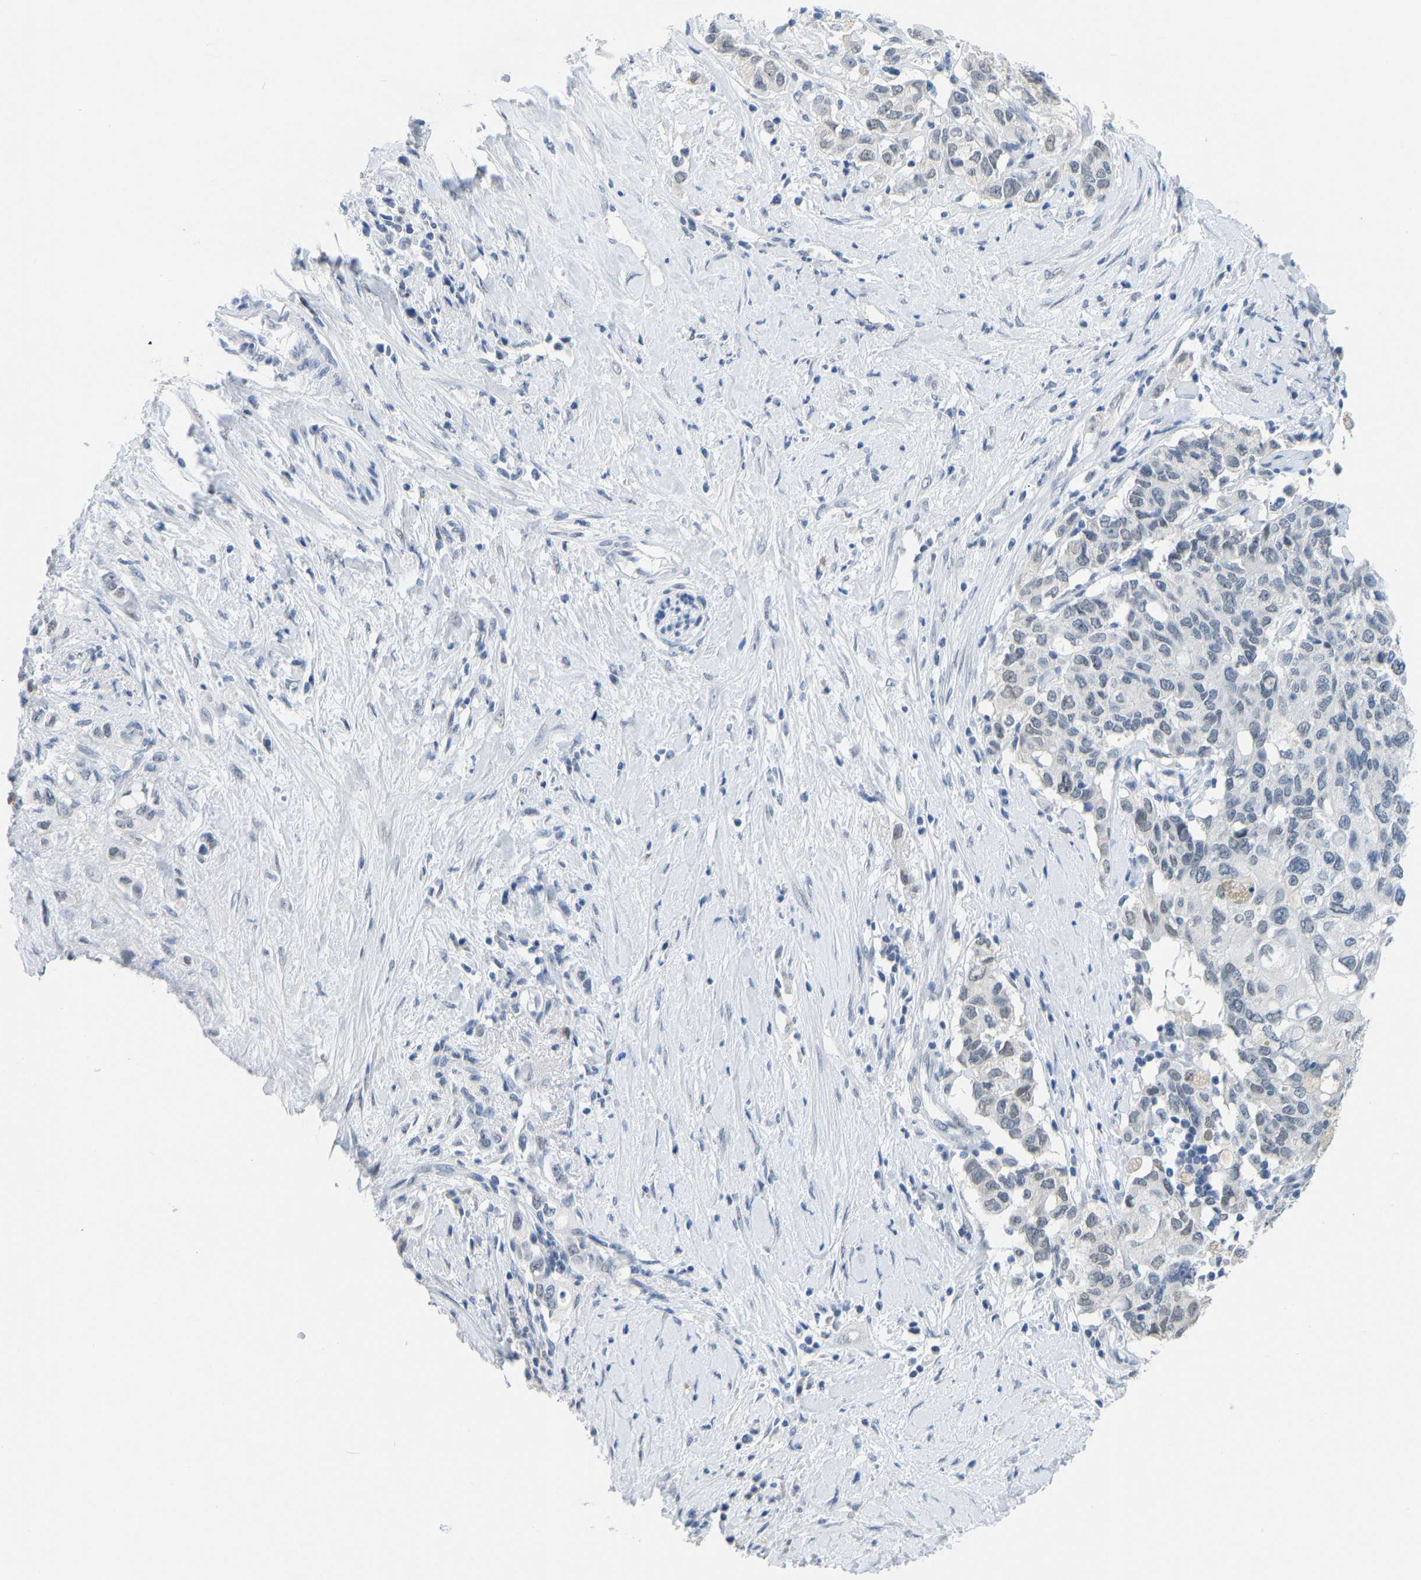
{"staining": {"intensity": "negative", "quantity": "none", "location": "none"}, "tissue": "pancreatic cancer", "cell_type": "Tumor cells", "image_type": "cancer", "snomed": [{"axis": "morphology", "description": "Adenocarcinoma, NOS"}, {"axis": "topography", "description": "Pancreas"}], "caption": "Immunohistochemical staining of human pancreatic cancer (adenocarcinoma) displays no significant expression in tumor cells.", "gene": "TXNDC2", "patient": {"sex": "female", "age": 56}}